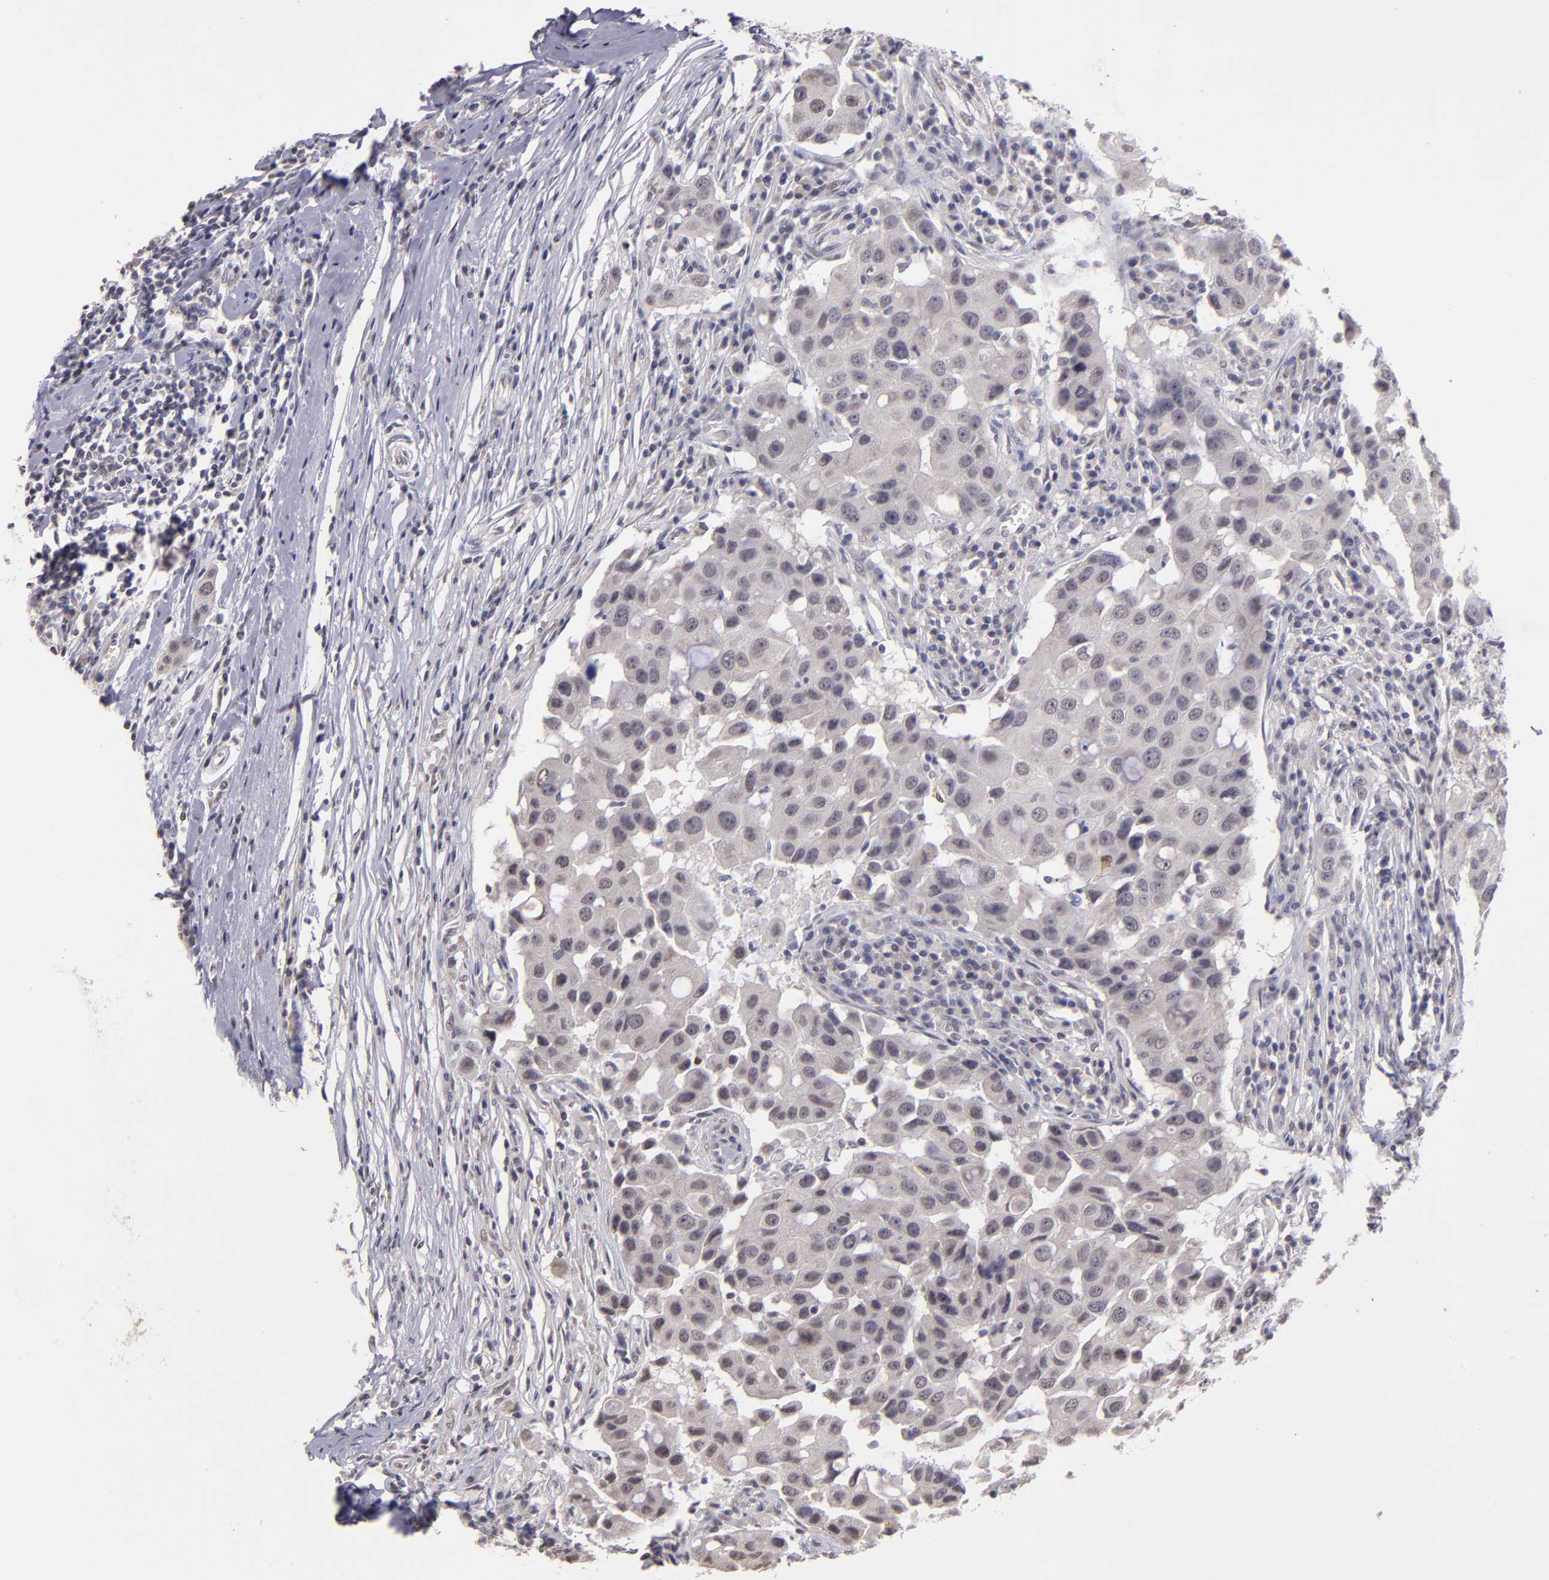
{"staining": {"intensity": "weak", "quantity": "25%-75%", "location": "cytoplasmic/membranous,nuclear"}, "tissue": "breast cancer", "cell_type": "Tumor cells", "image_type": "cancer", "snomed": [{"axis": "morphology", "description": "Duct carcinoma"}, {"axis": "topography", "description": "Breast"}], "caption": "Immunohistochemical staining of human infiltrating ductal carcinoma (breast) exhibits weak cytoplasmic/membranous and nuclear protein positivity in about 25%-75% of tumor cells. (Brightfield microscopy of DAB IHC at high magnification).", "gene": "NRXN3", "patient": {"sex": "female", "age": 27}}